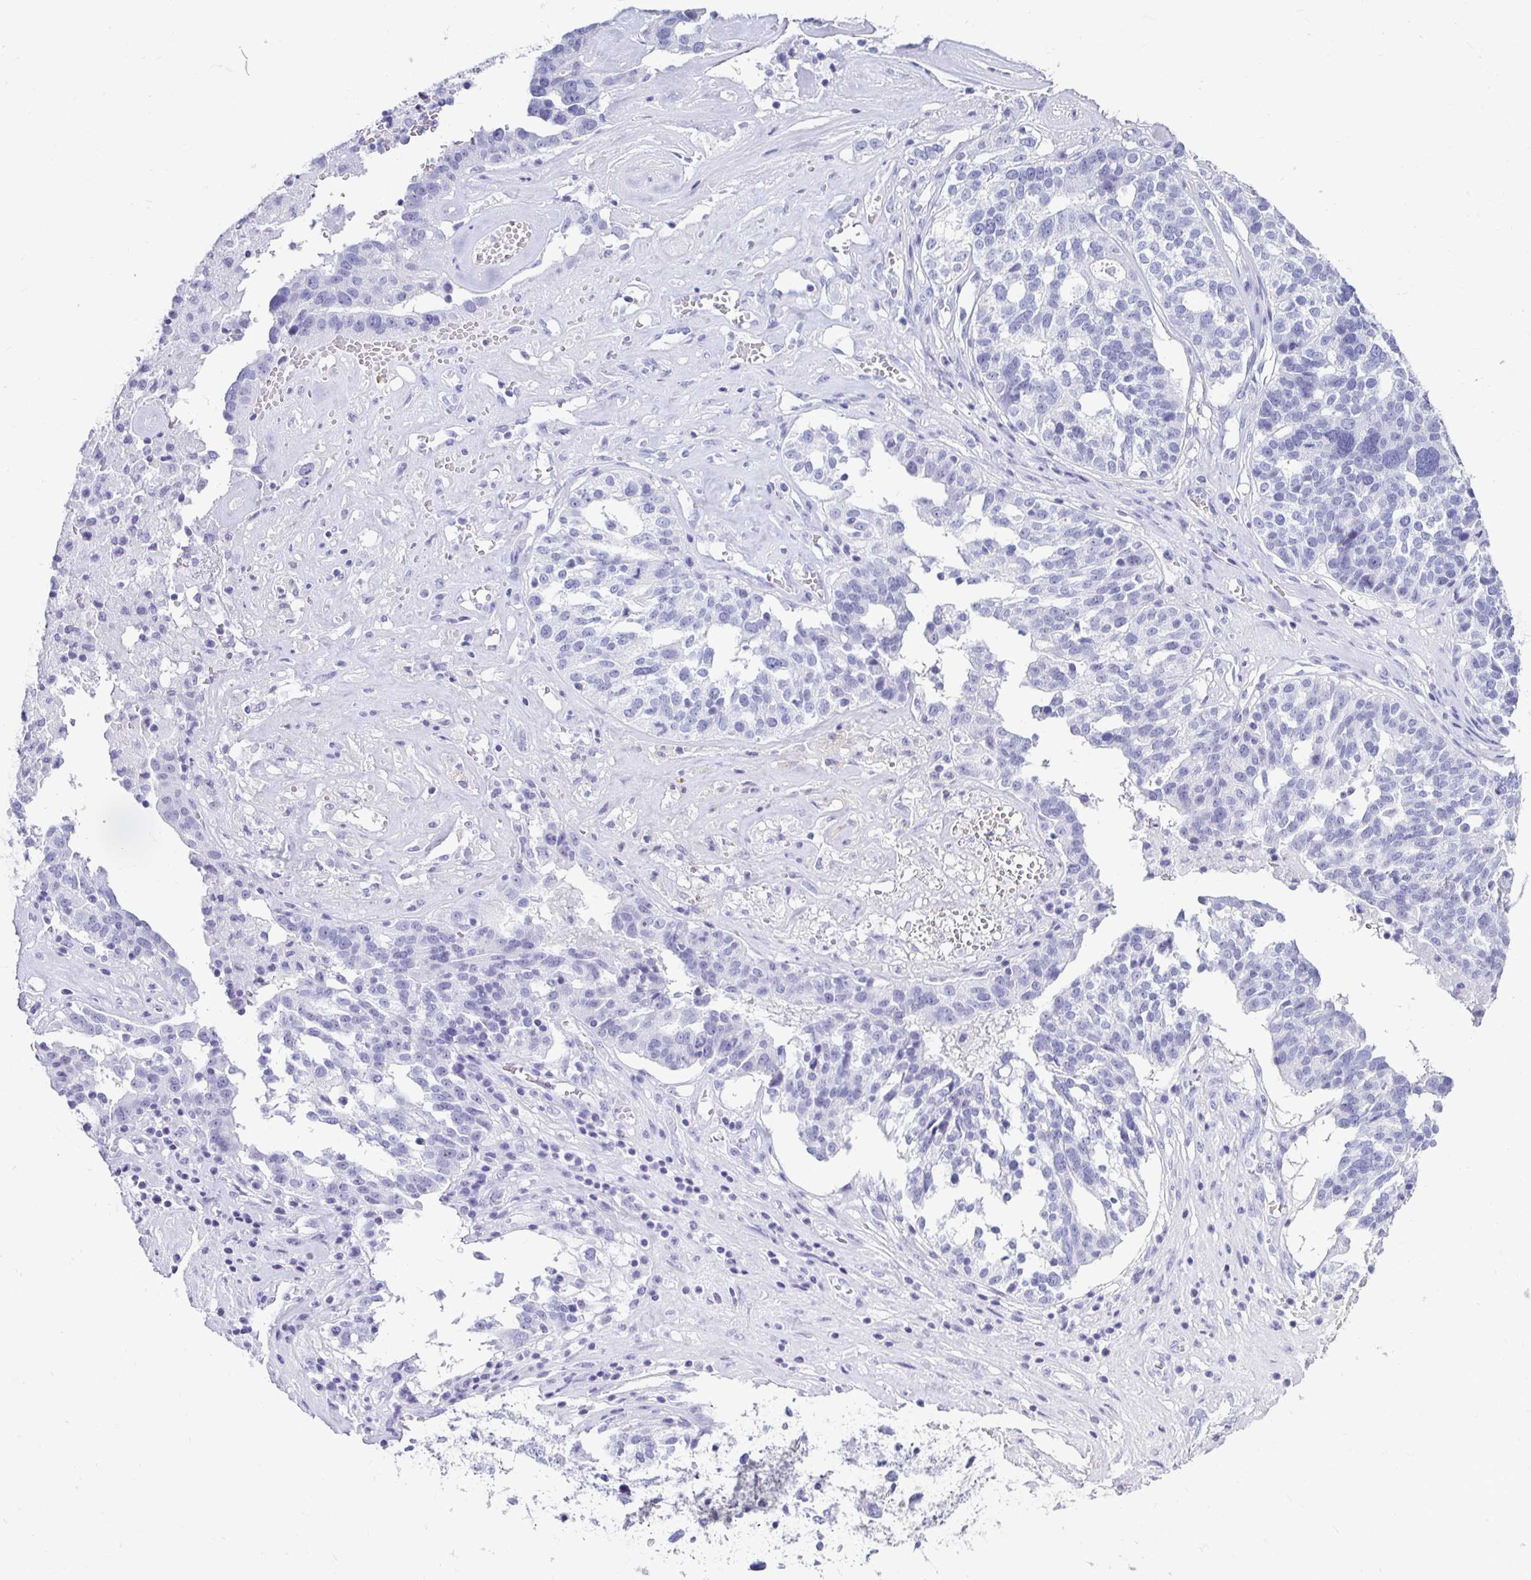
{"staining": {"intensity": "negative", "quantity": "none", "location": "none"}, "tissue": "ovarian cancer", "cell_type": "Tumor cells", "image_type": "cancer", "snomed": [{"axis": "morphology", "description": "Cystadenocarcinoma, serous, NOS"}, {"axis": "topography", "description": "Ovary"}], "caption": "DAB (3,3'-diaminobenzidine) immunohistochemical staining of human ovarian cancer (serous cystadenocarcinoma) exhibits no significant expression in tumor cells. (DAB IHC, high magnification).", "gene": "CST6", "patient": {"sex": "female", "age": 59}}